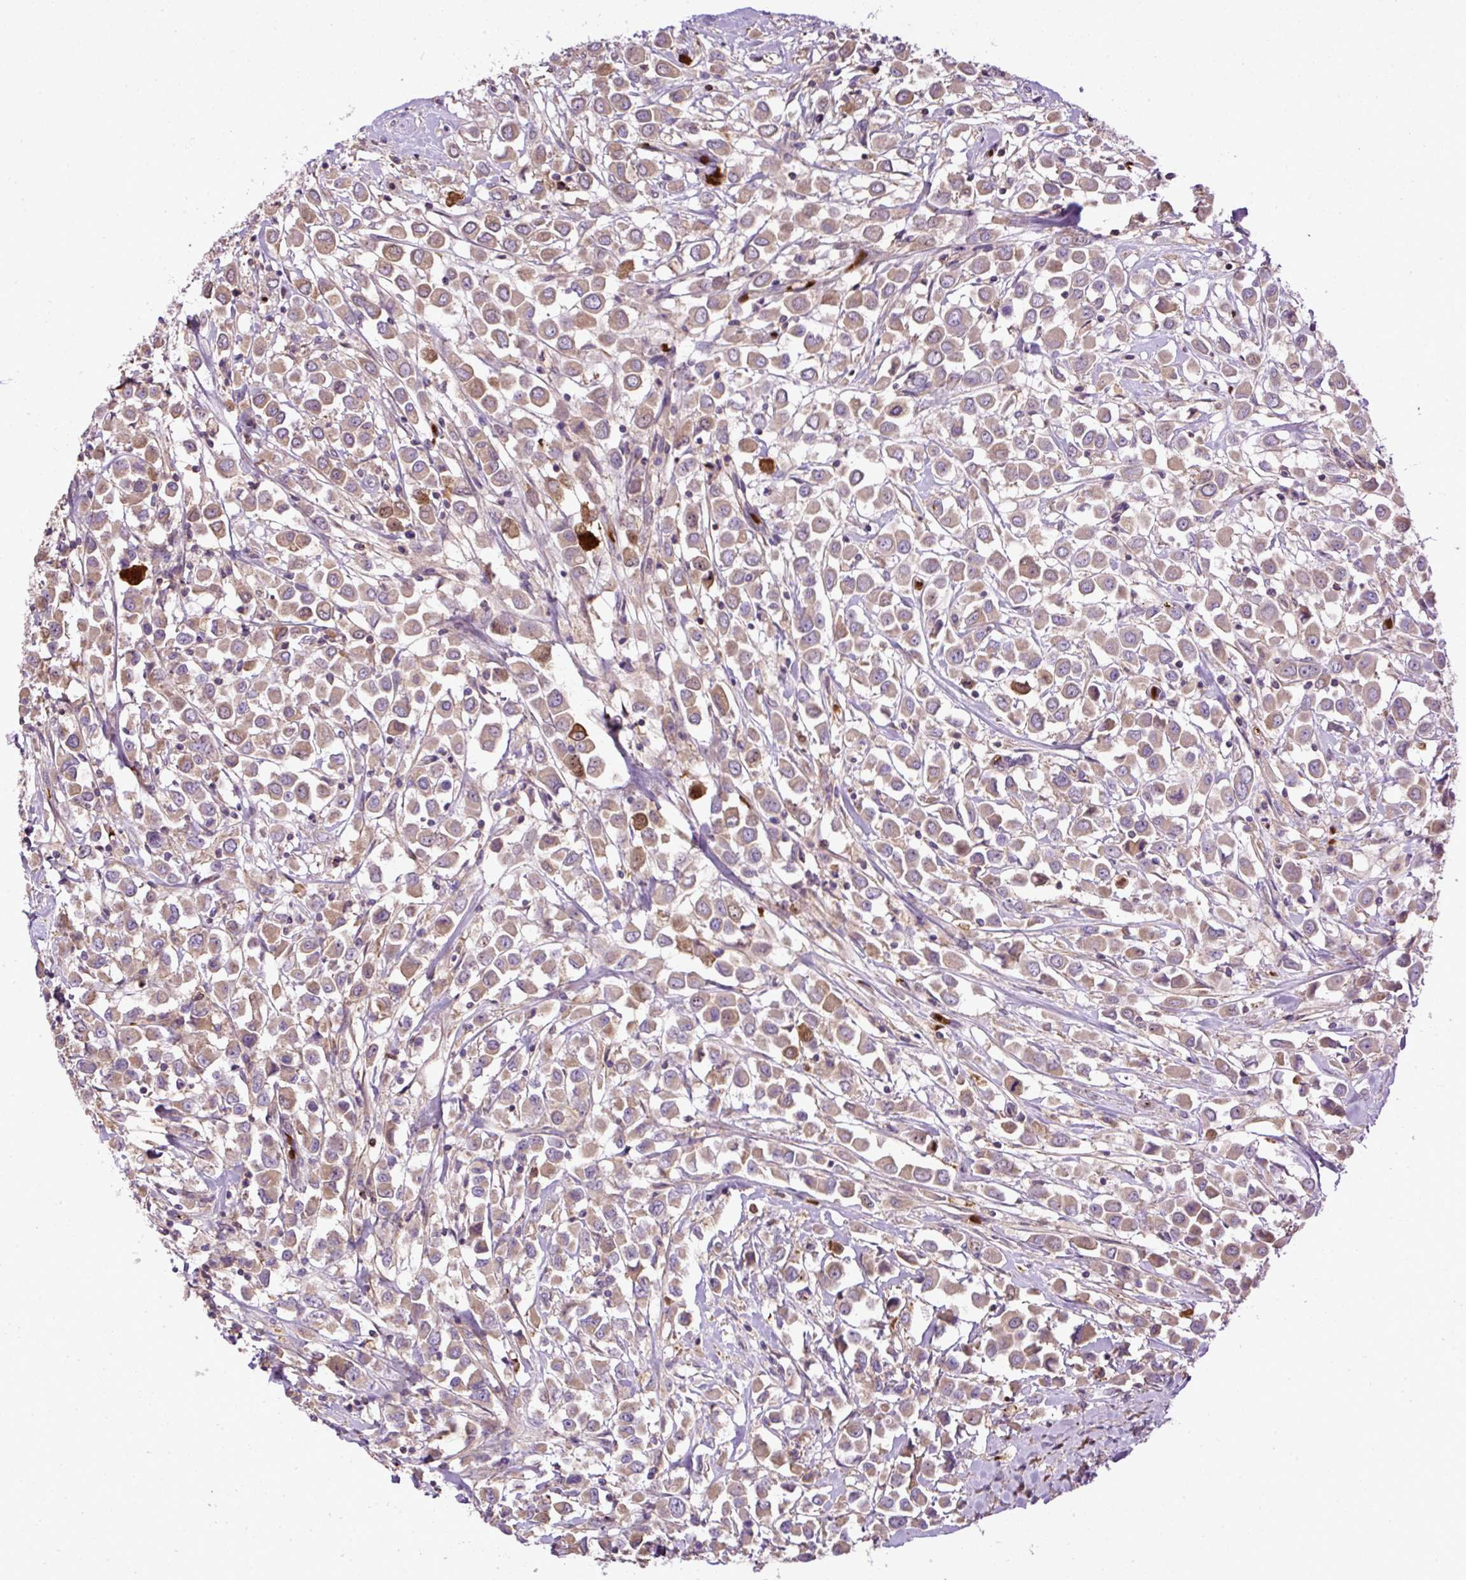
{"staining": {"intensity": "weak", "quantity": ">75%", "location": "cytoplasmic/membranous"}, "tissue": "breast cancer", "cell_type": "Tumor cells", "image_type": "cancer", "snomed": [{"axis": "morphology", "description": "Duct carcinoma"}, {"axis": "topography", "description": "Breast"}], "caption": "A low amount of weak cytoplasmic/membranous staining is identified in approximately >75% of tumor cells in breast invasive ductal carcinoma tissue.", "gene": "CXCL13", "patient": {"sex": "female", "age": 61}}